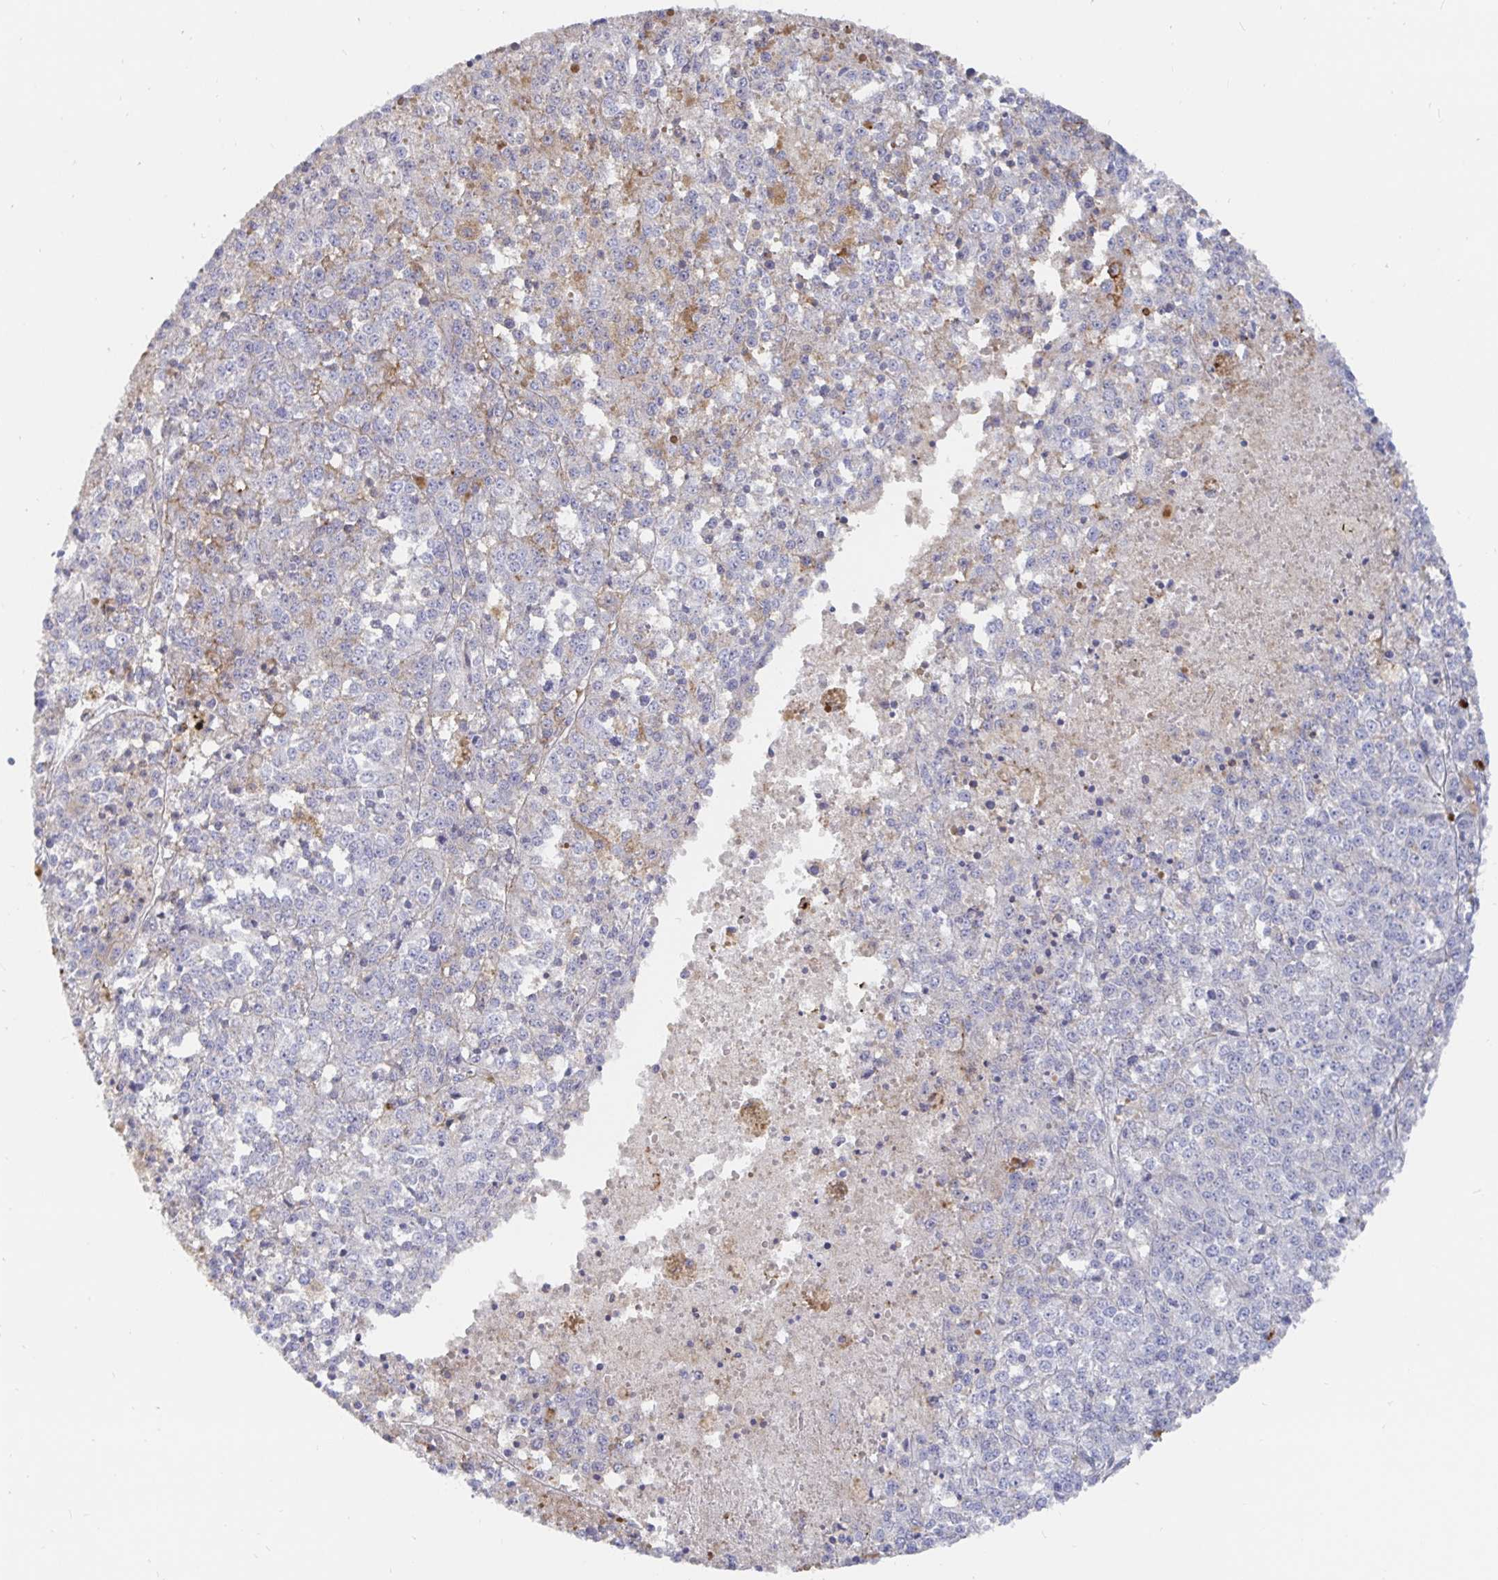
{"staining": {"intensity": "negative", "quantity": "none", "location": "none"}, "tissue": "melanoma", "cell_type": "Tumor cells", "image_type": "cancer", "snomed": [{"axis": "morphology", "description": "Malignant melanoma, Metastatic site"}, {"axis": "topography", "description": "Lymph node"}], "caption": "DAB (3,3'-diaminobenzidine) immunohistochemical staining of human malignant melanoma (metastatic site) demonstrates no significant staining in tumor cells.", "gene": "KCTD19", "patient": {"sex": "female", "age": 64}}